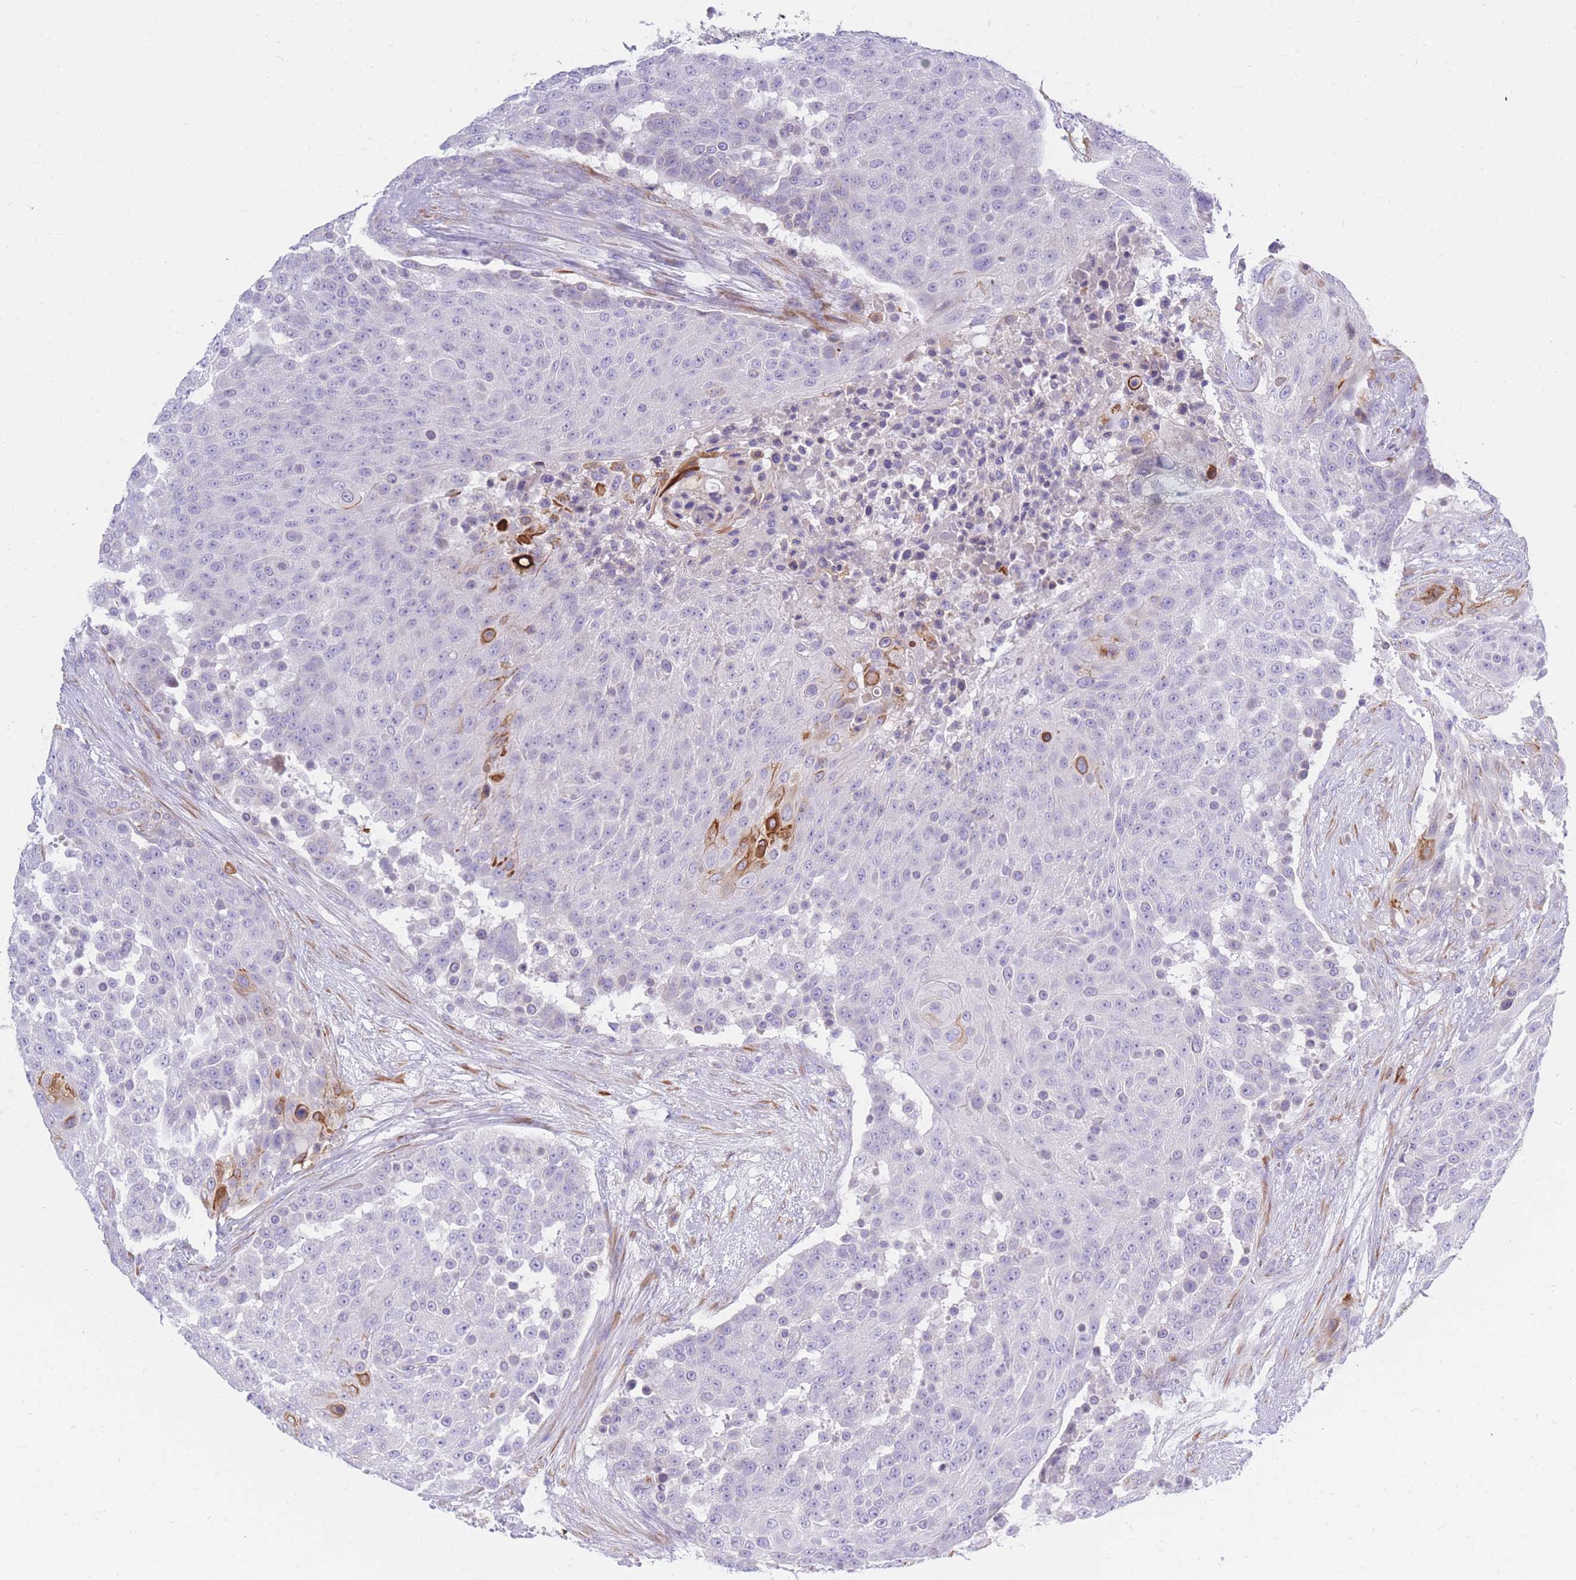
{"staining": {"intensity": "strong", "quantity": "<25%", "location": "cytoplasmic/membranous"}, "tissue": "urothelial cancer", "cell_type": "Tumor cells", "image_type": "cancer", "snomed": [{"axis": "morphology", "description": "Urothelial carcinoma, High grade"}, {"axis": "topography", "description": "Urinary bladder"}], "caption": "The immunohistochemical stain labels strong cytoplasmic/membranous staining in tumor cells of urothelial carcinoma (high-grade) tissue. Using DAB (brown) and hematoxylin (blue) stains, captured at high magnification using brightfield microscopy.", "gene": "TPSD1", "patient": {"sex": "female", "age": 63}}